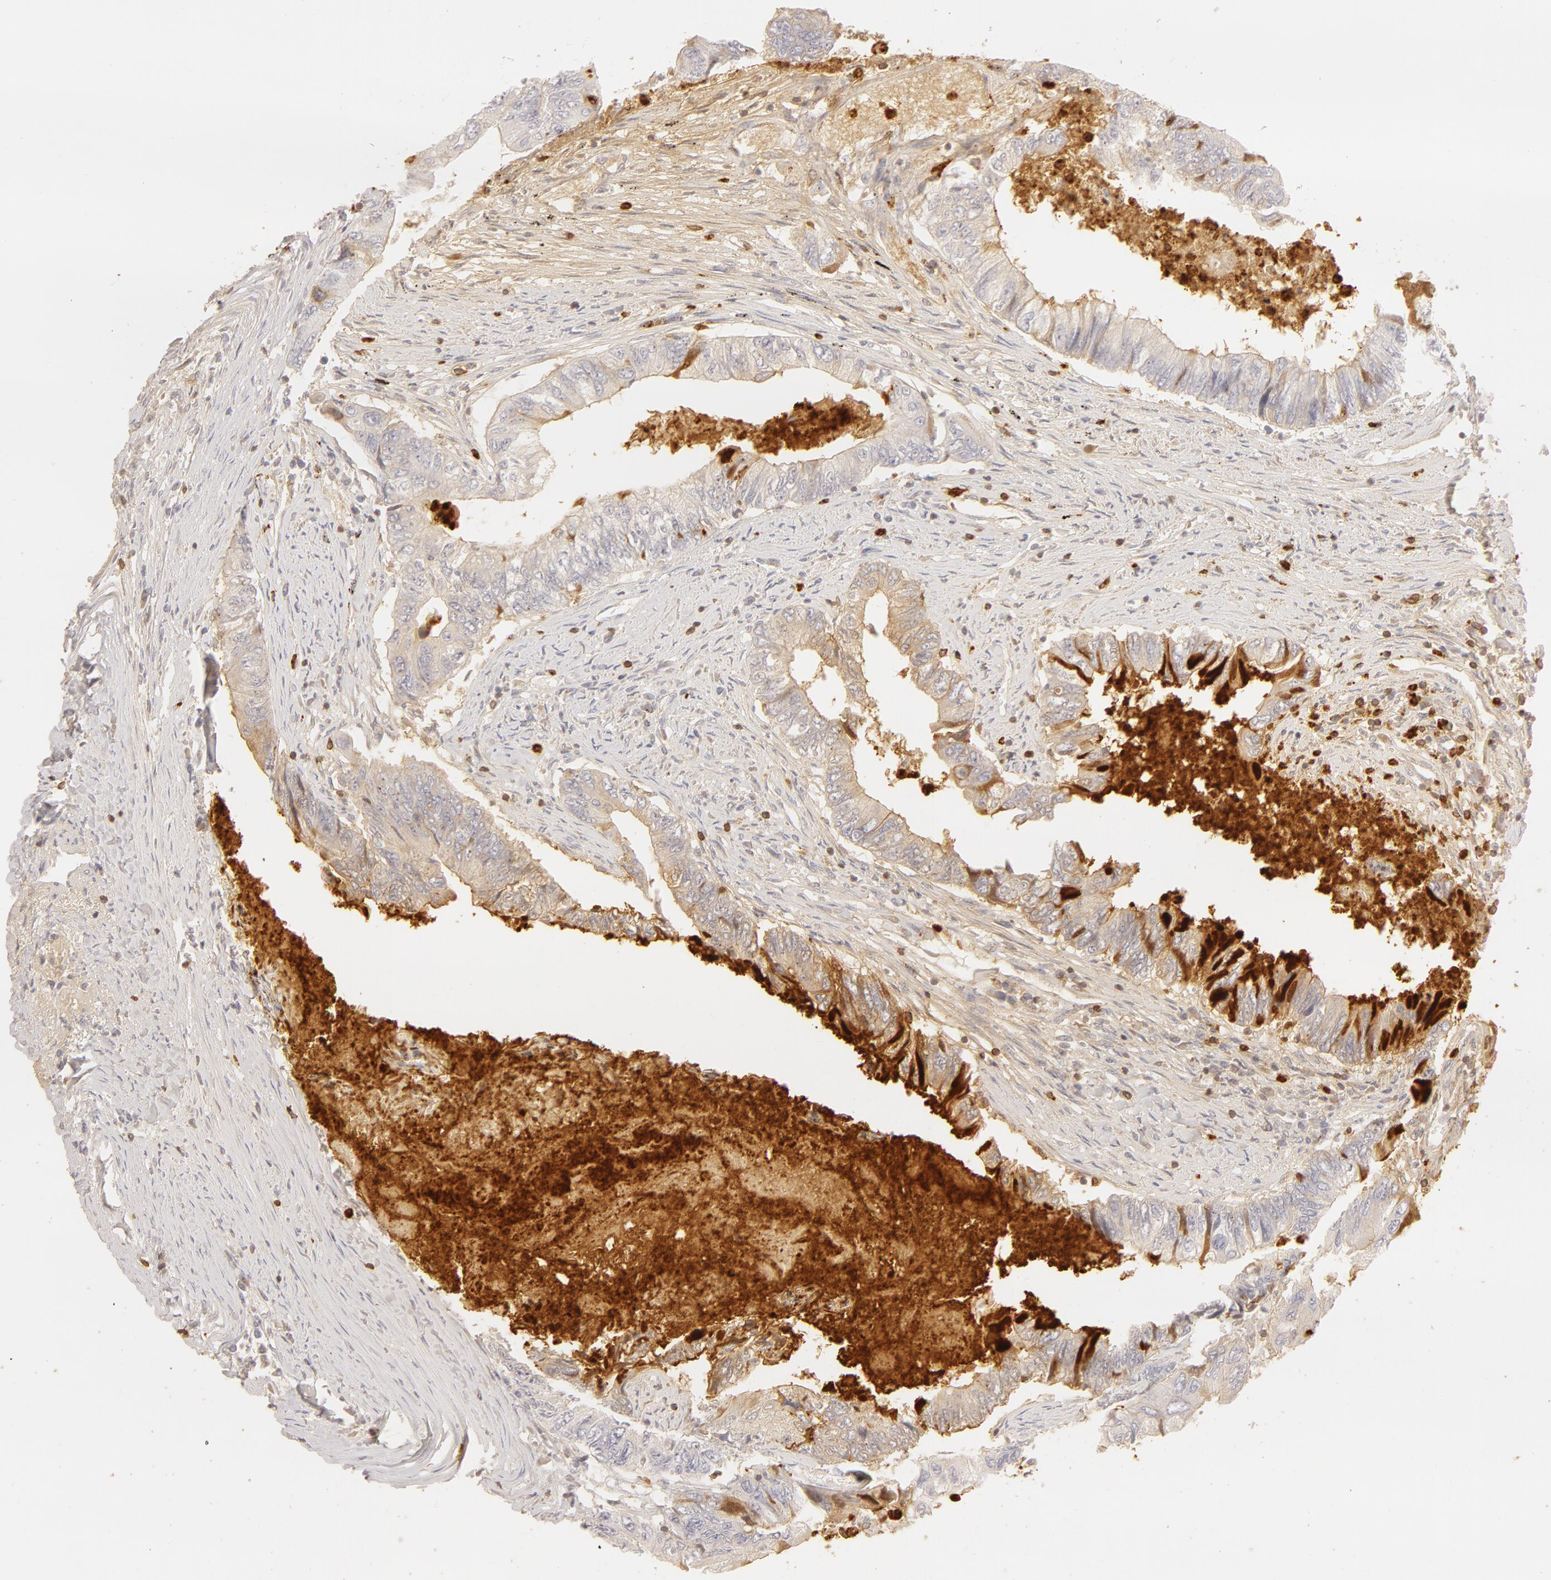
{"staining": {"intensity": "negative", "quantity": "none", "location": "none"}, "tissue": "colorectal cancer", "cell_type": "Tumor cells", "image_type": "cancer", "snomed": [{"axis": "morphology", "description": "Adenocarcinoma, NOS"}, {"axis": "topography", "description": "Rectum"}], "caption": "Tumor cells show no significant expression in adenocarcinoma (colorectal).", "gene": "C1R", "patient": {"sex": "female", "age": 82}}